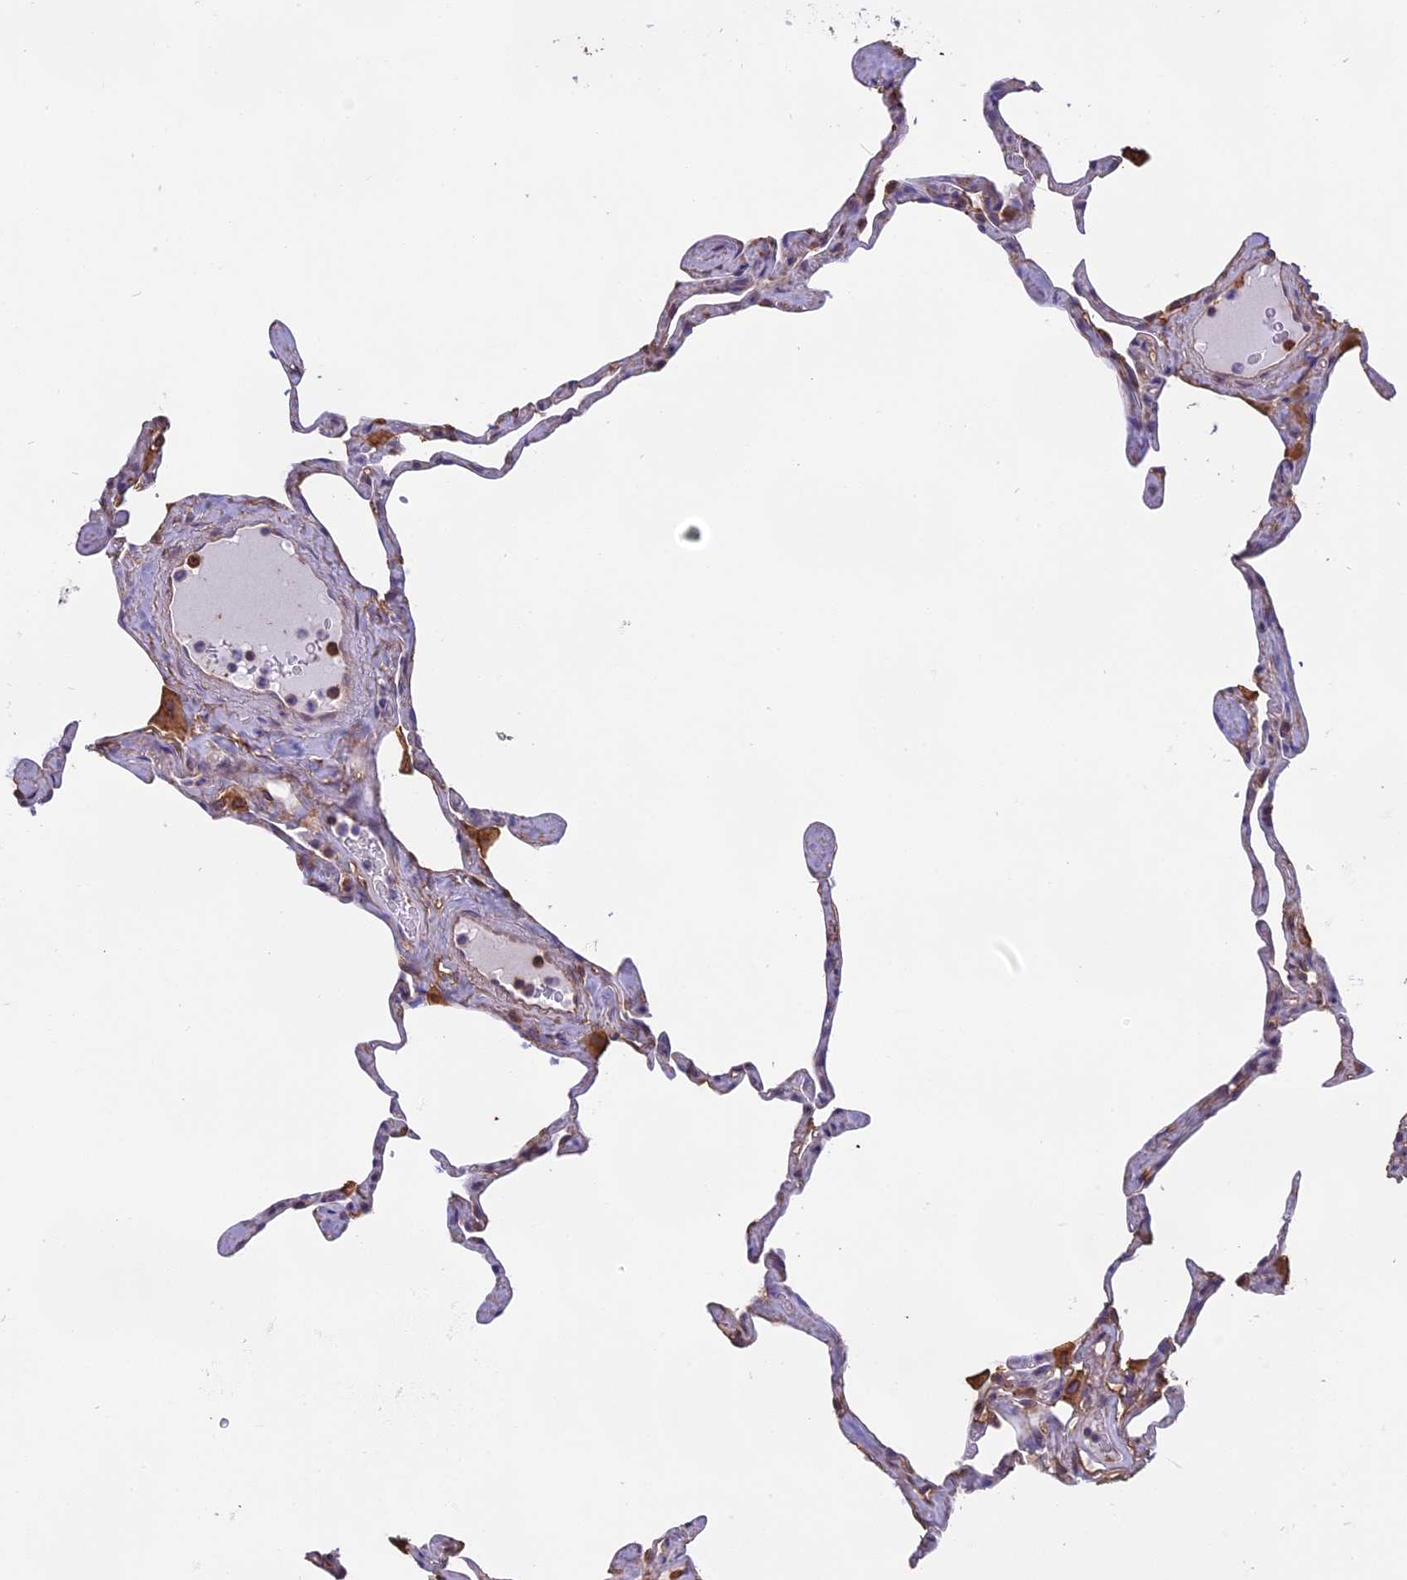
{"staining": {"intensity": "weak", "quantity": "25%-75%", "location": "cytoplasmic/membranous"}, "tissue": "lung", "cell_type": "Alveolar cells", "image_type": "normal", "snomed": [{"axis": "morphology", "description": "Normal tissue, NOS"}, {"axis": "topography", "description": "Lung"}], "caption": "A brown stain labels weak cytoplasmic/membranous staining of a protein in alveolar cells of normal lung.", "gene": "TMEM255B", "patient": {"sex": "male", "age": 65}}